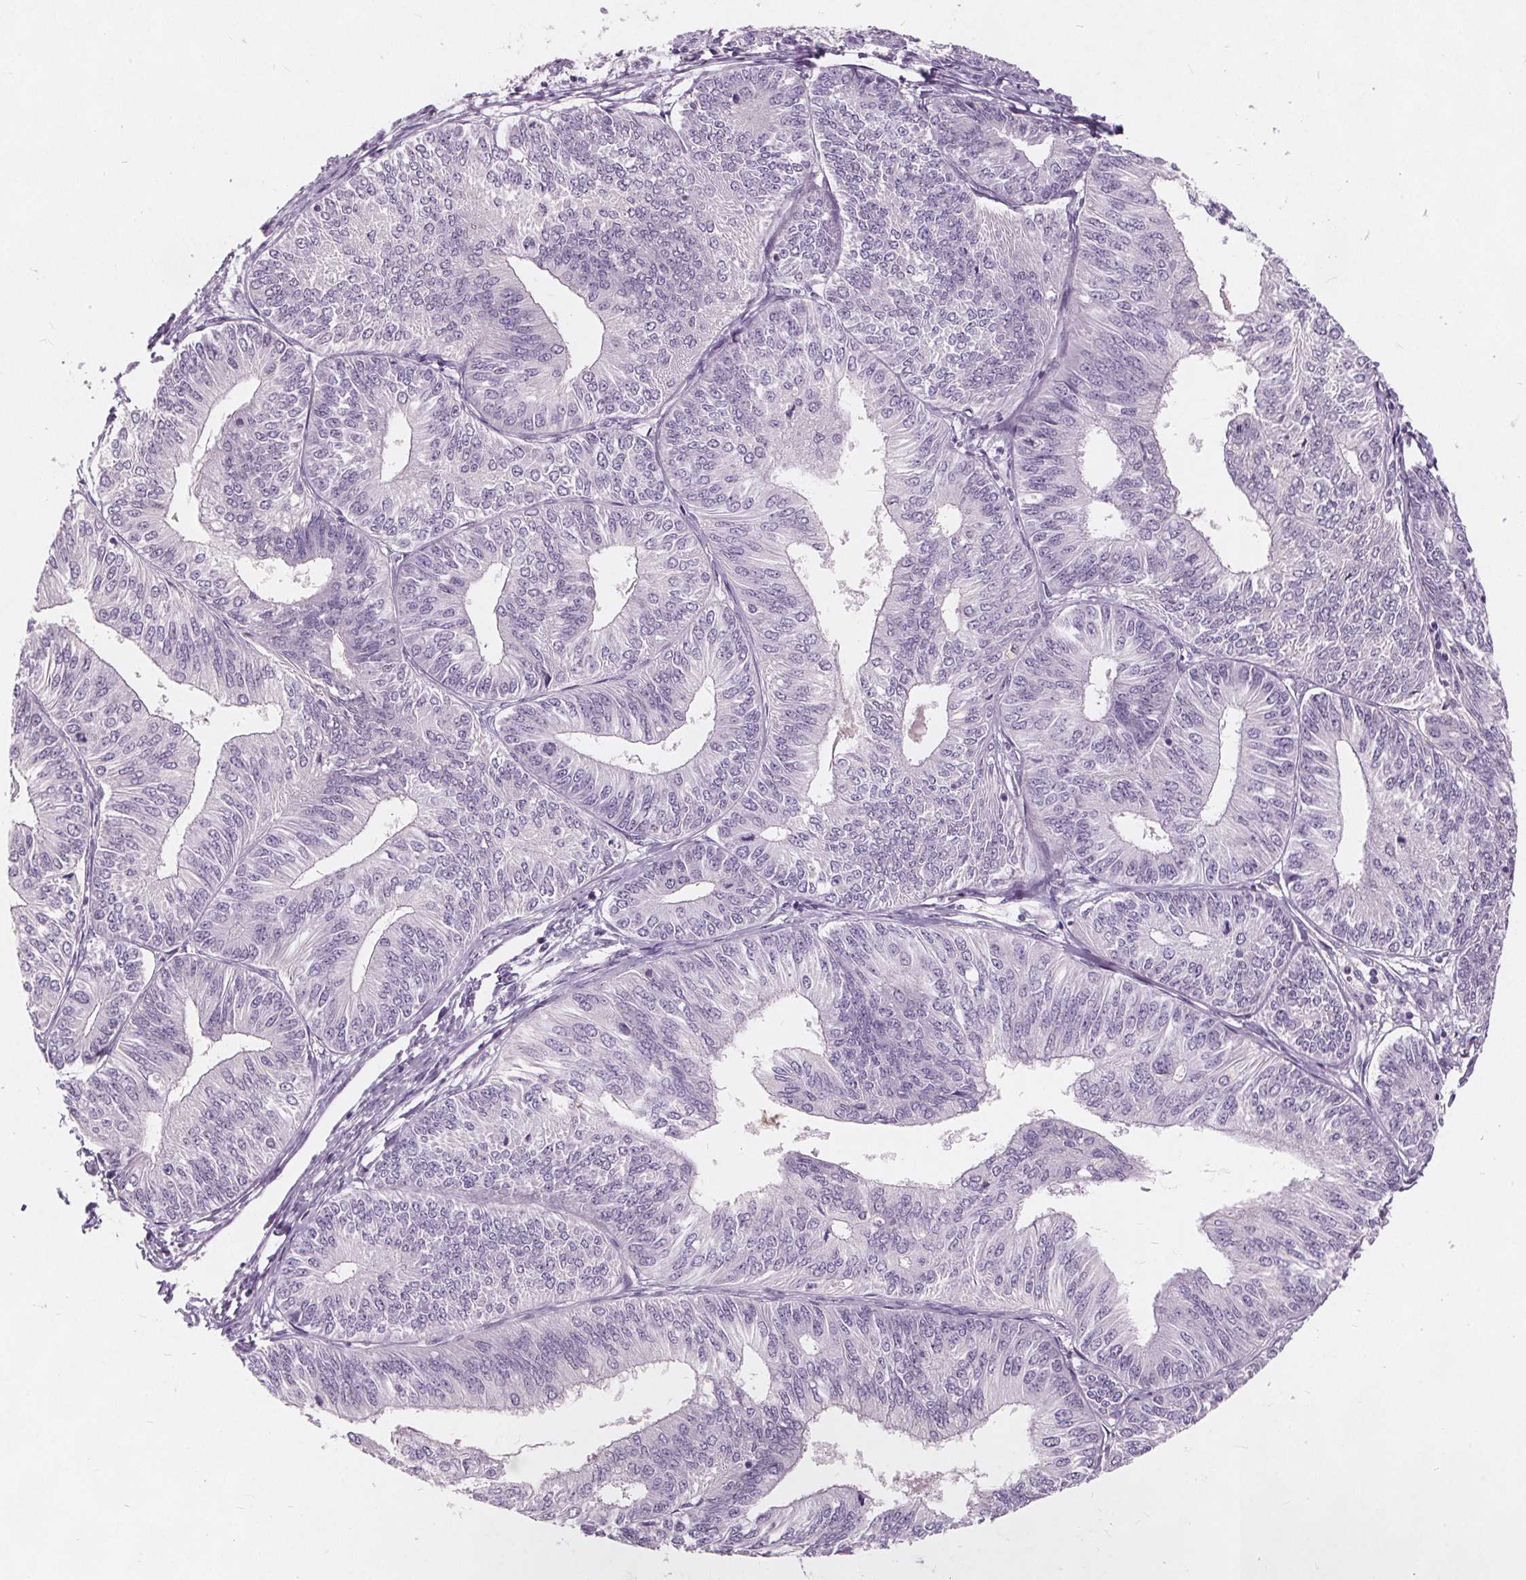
{"staining": {"intensity": "negative", "quantity": "none", "location": "none"}, "tissue": "endometrial cancer", "cell_type": "Tumor cells", "image_type": "cancer", "snomed": [{"axis": "morphology", "description": "Adenocarcinoma, NOS"}, {"axis": "topography", "description": "Endometrium"}], "caption": "This is an immunohistochemistry (IHC) histopathology image of adenocarcinoma (endometrial). There is no positivity in tumor cells.", "gene": "PLA2G2E", "patient": {"sex": "female", "age": 58}}